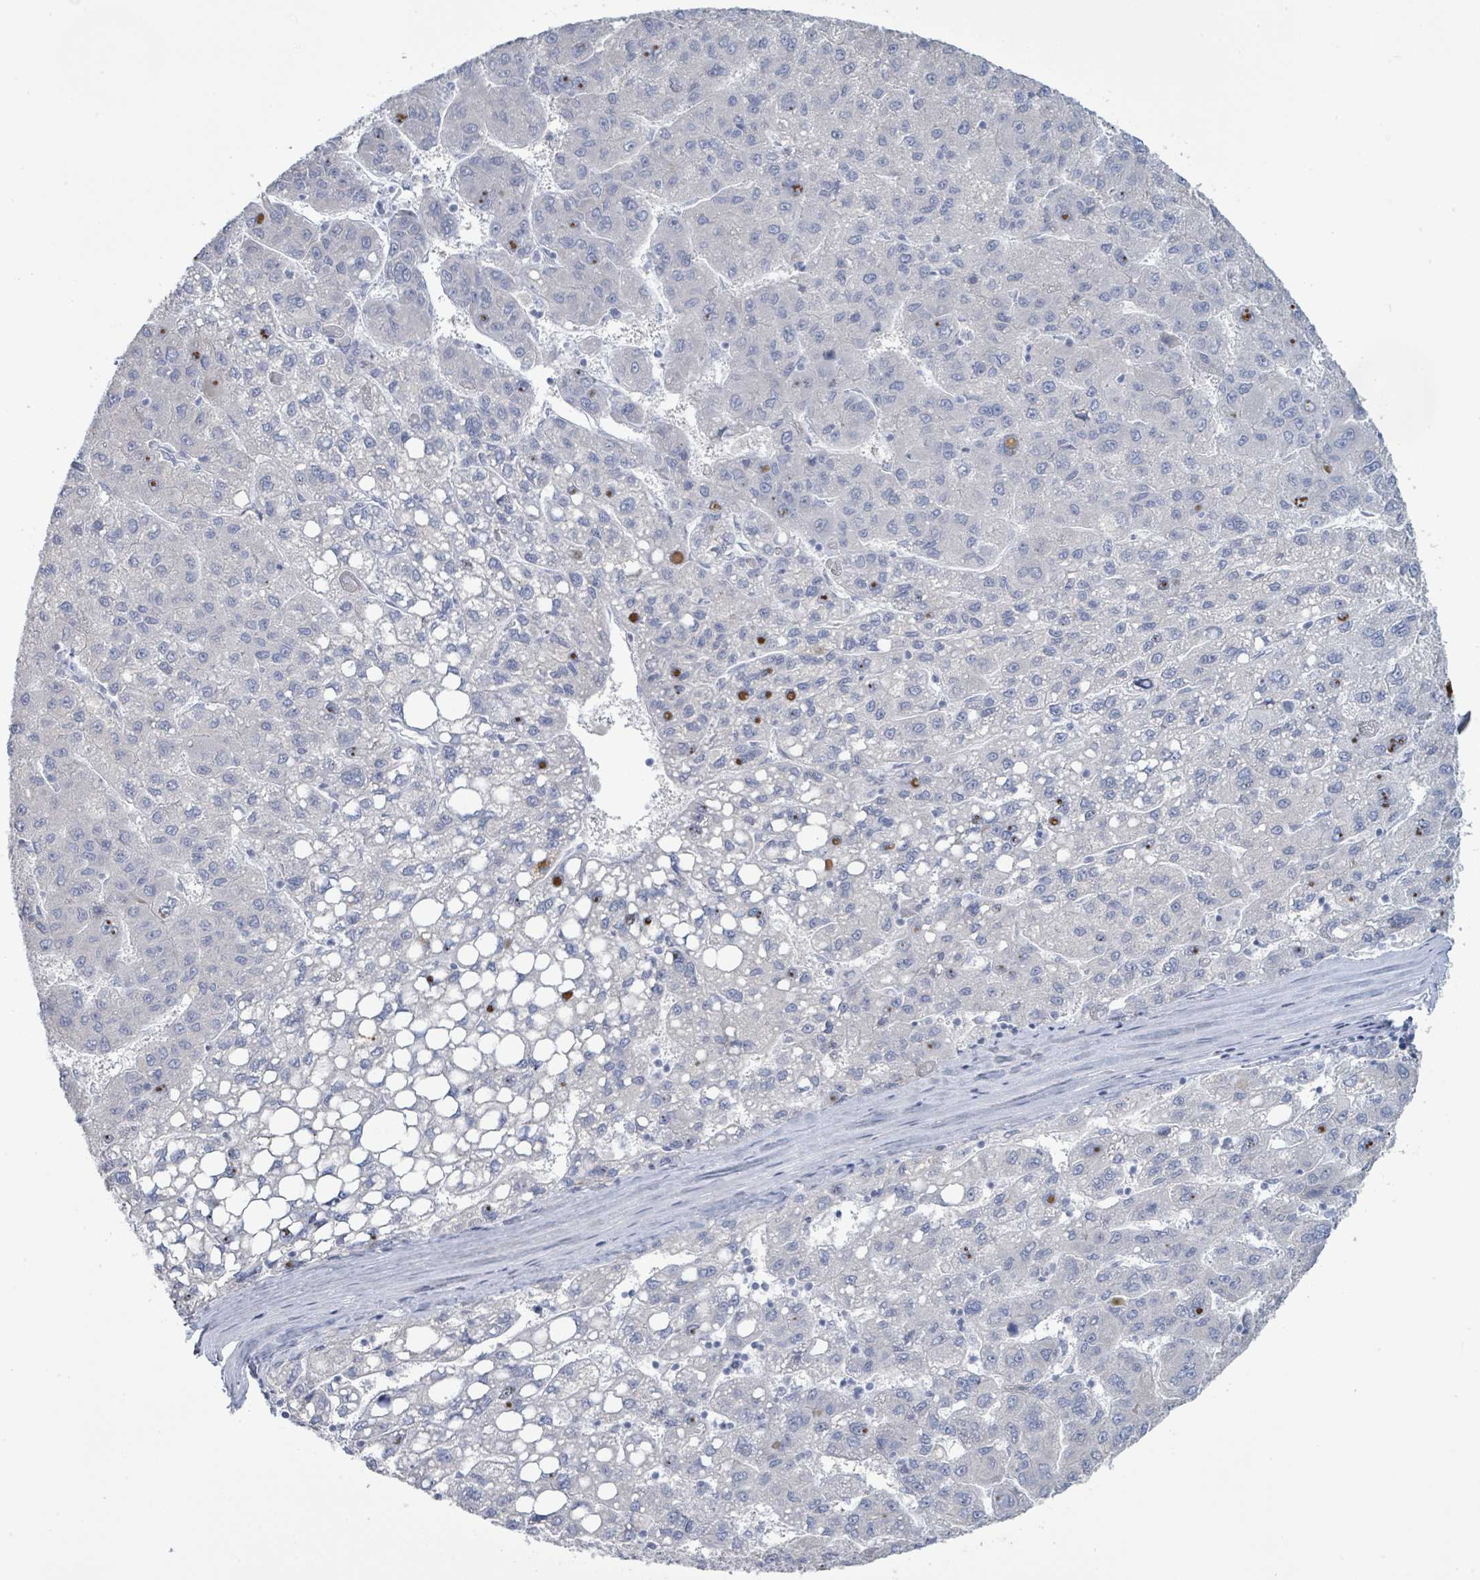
{"staining": {"intensity": "negative", "quantity": "none", "location": "none"}, "tissue": "liver cancer", "cell_type": "Tumor cells", "image_type": "cancer", "snomed": [{"axis": "morphology", "description": "Carcinoma, Hepatocellular, NOS"}, {"axis": "topography", "description": "Liver"}], "caption": "Immunohistochemistry of human liver hepatocellular carcinoma exhibits no staining in tumor cells.", "gene": "PGA3", "patient": {"sex": "female", "age": 82}}